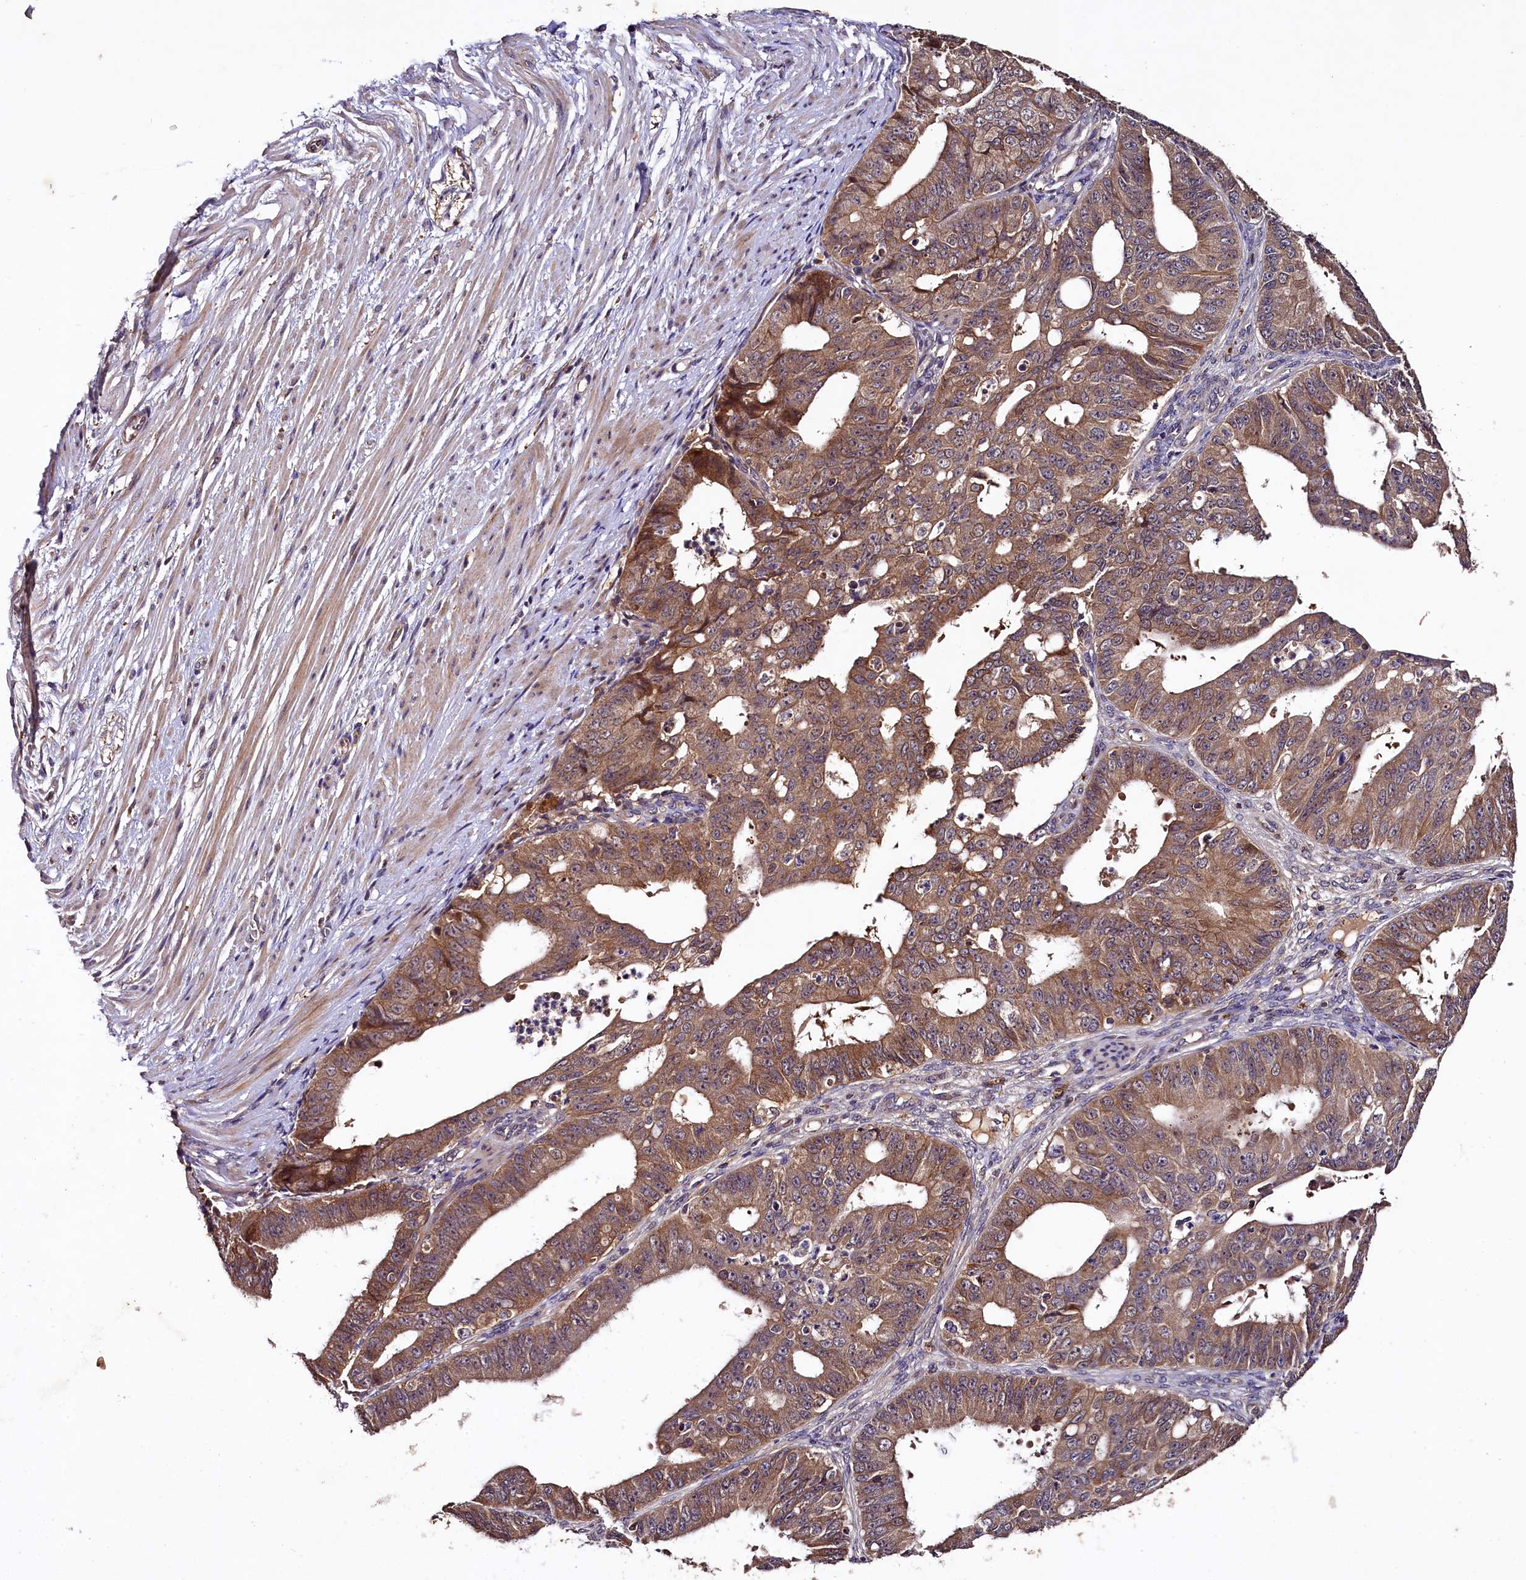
{"staining": {"intensity": "moderate", "quantity": ">75%", "location": "cytoplasmic/membranous"}, "tissue": "ovarian cancer", "cell_type": "Tumor cells", "image_type": "cancer", "snomed": [{"axis": "morphology", "description": "Carcinoma, endometroid"}, {"axis": "topography", "description": "Appendix"}, {"axis": "topography", "description": "Ovary"}], "caption": "Immunohistochemical staining of human ovarian endometroid carcinoma displays moderate cytoplasmic/membranous protein expression in approximately >75% of tumor cells.", "gene": "PLXNB1", "patient": {"sex": "female", "age": 42}}